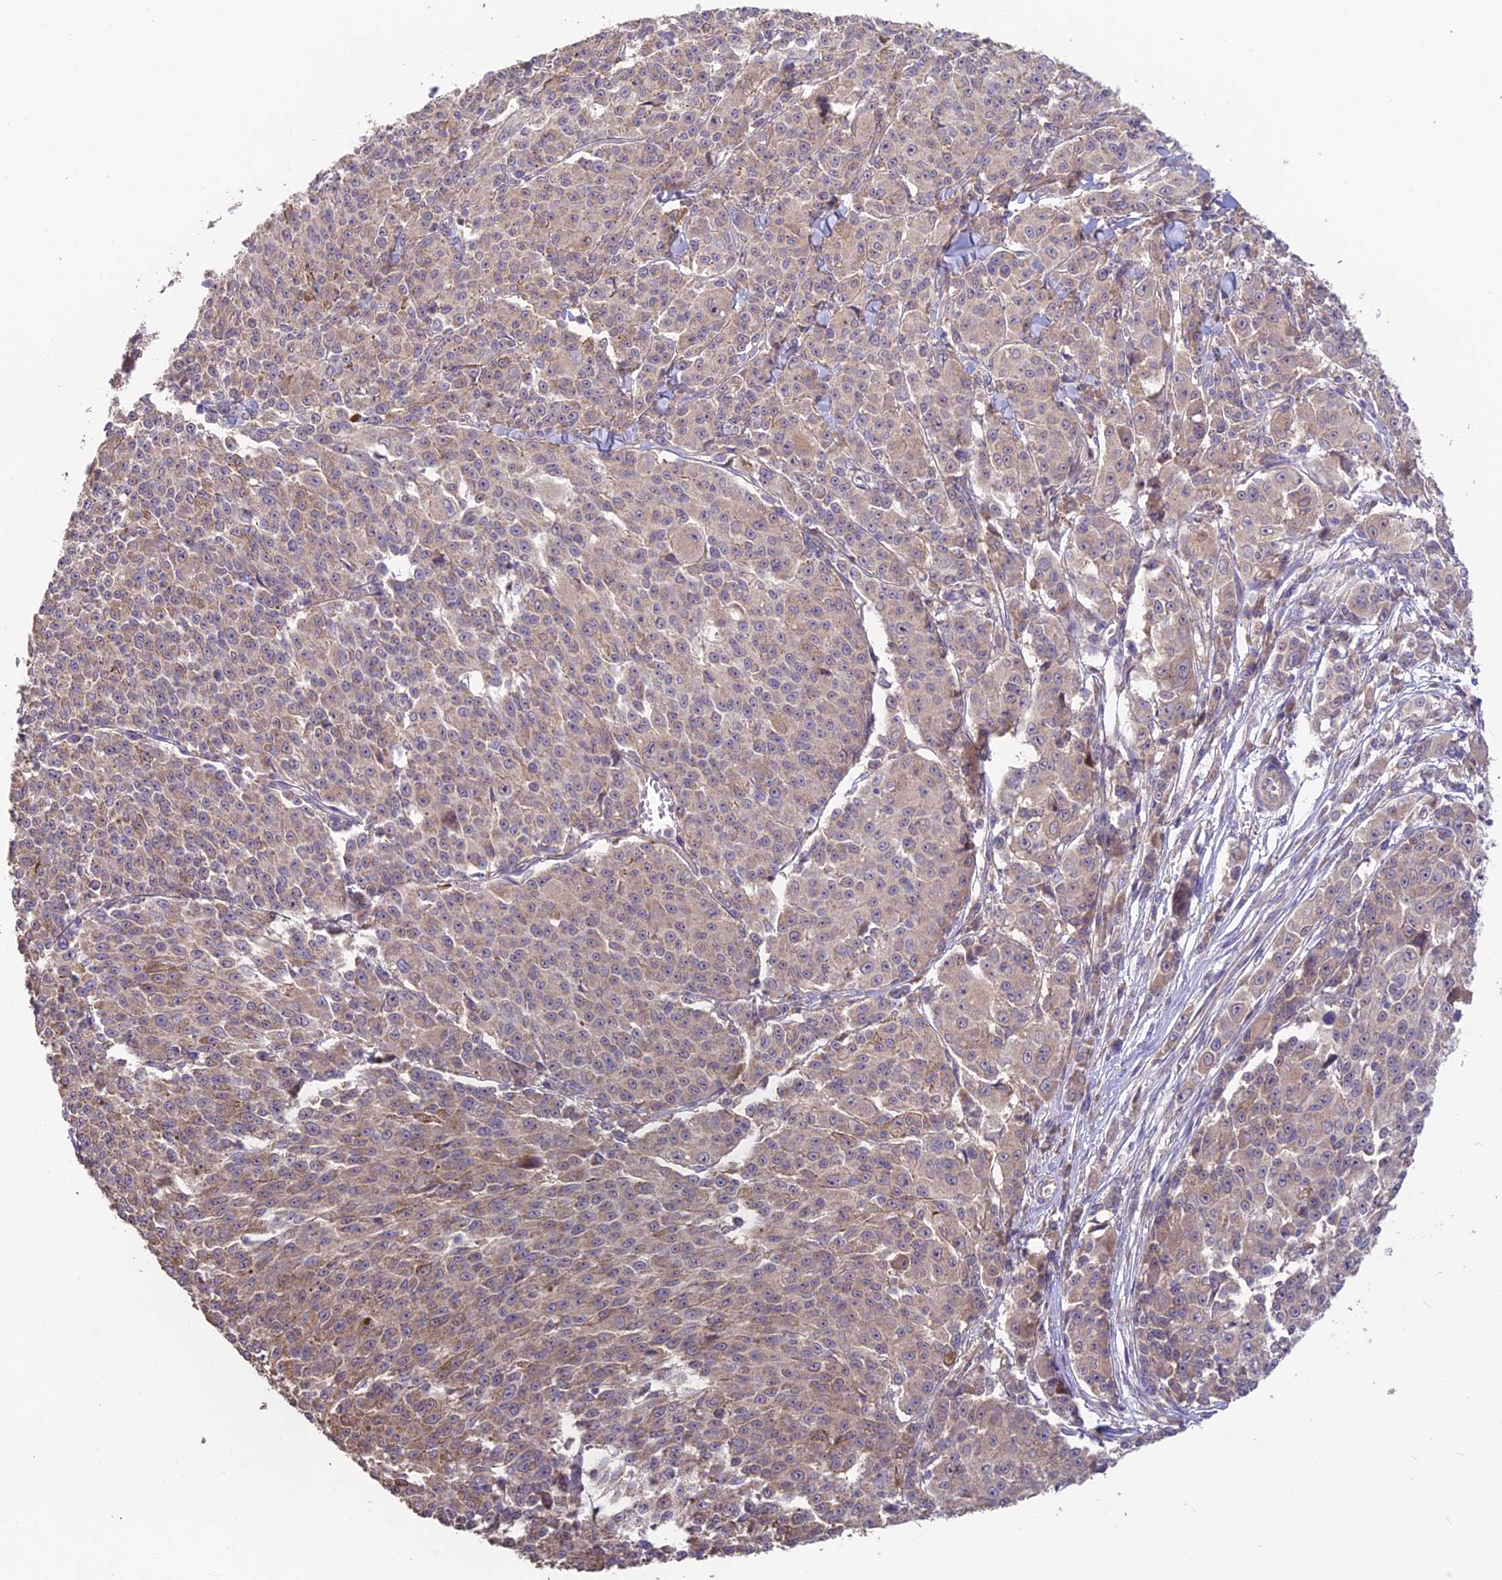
{"staining": {"intensity": "moderate", "quantity": "25%-75%", "location": "cytoplasmic/membranous"}, "tissue": "melanoma", "cell_type": "Tumor cells", "image_type": "cancer", "snomed": [{"axis": "morphology", "description": "Malignant melanoma, NOS"}, {"axis": "topography", "description": "Skin"}], "caption": "This histopathology image exhibits immunohistochemistry staining of melanoma, with medium moderate cytoplasmic/membranous positivity in approximately 25%-75% of tumor cells.", "gene": "SHISA5", "patient": {"sex": "female", "age": 52}}